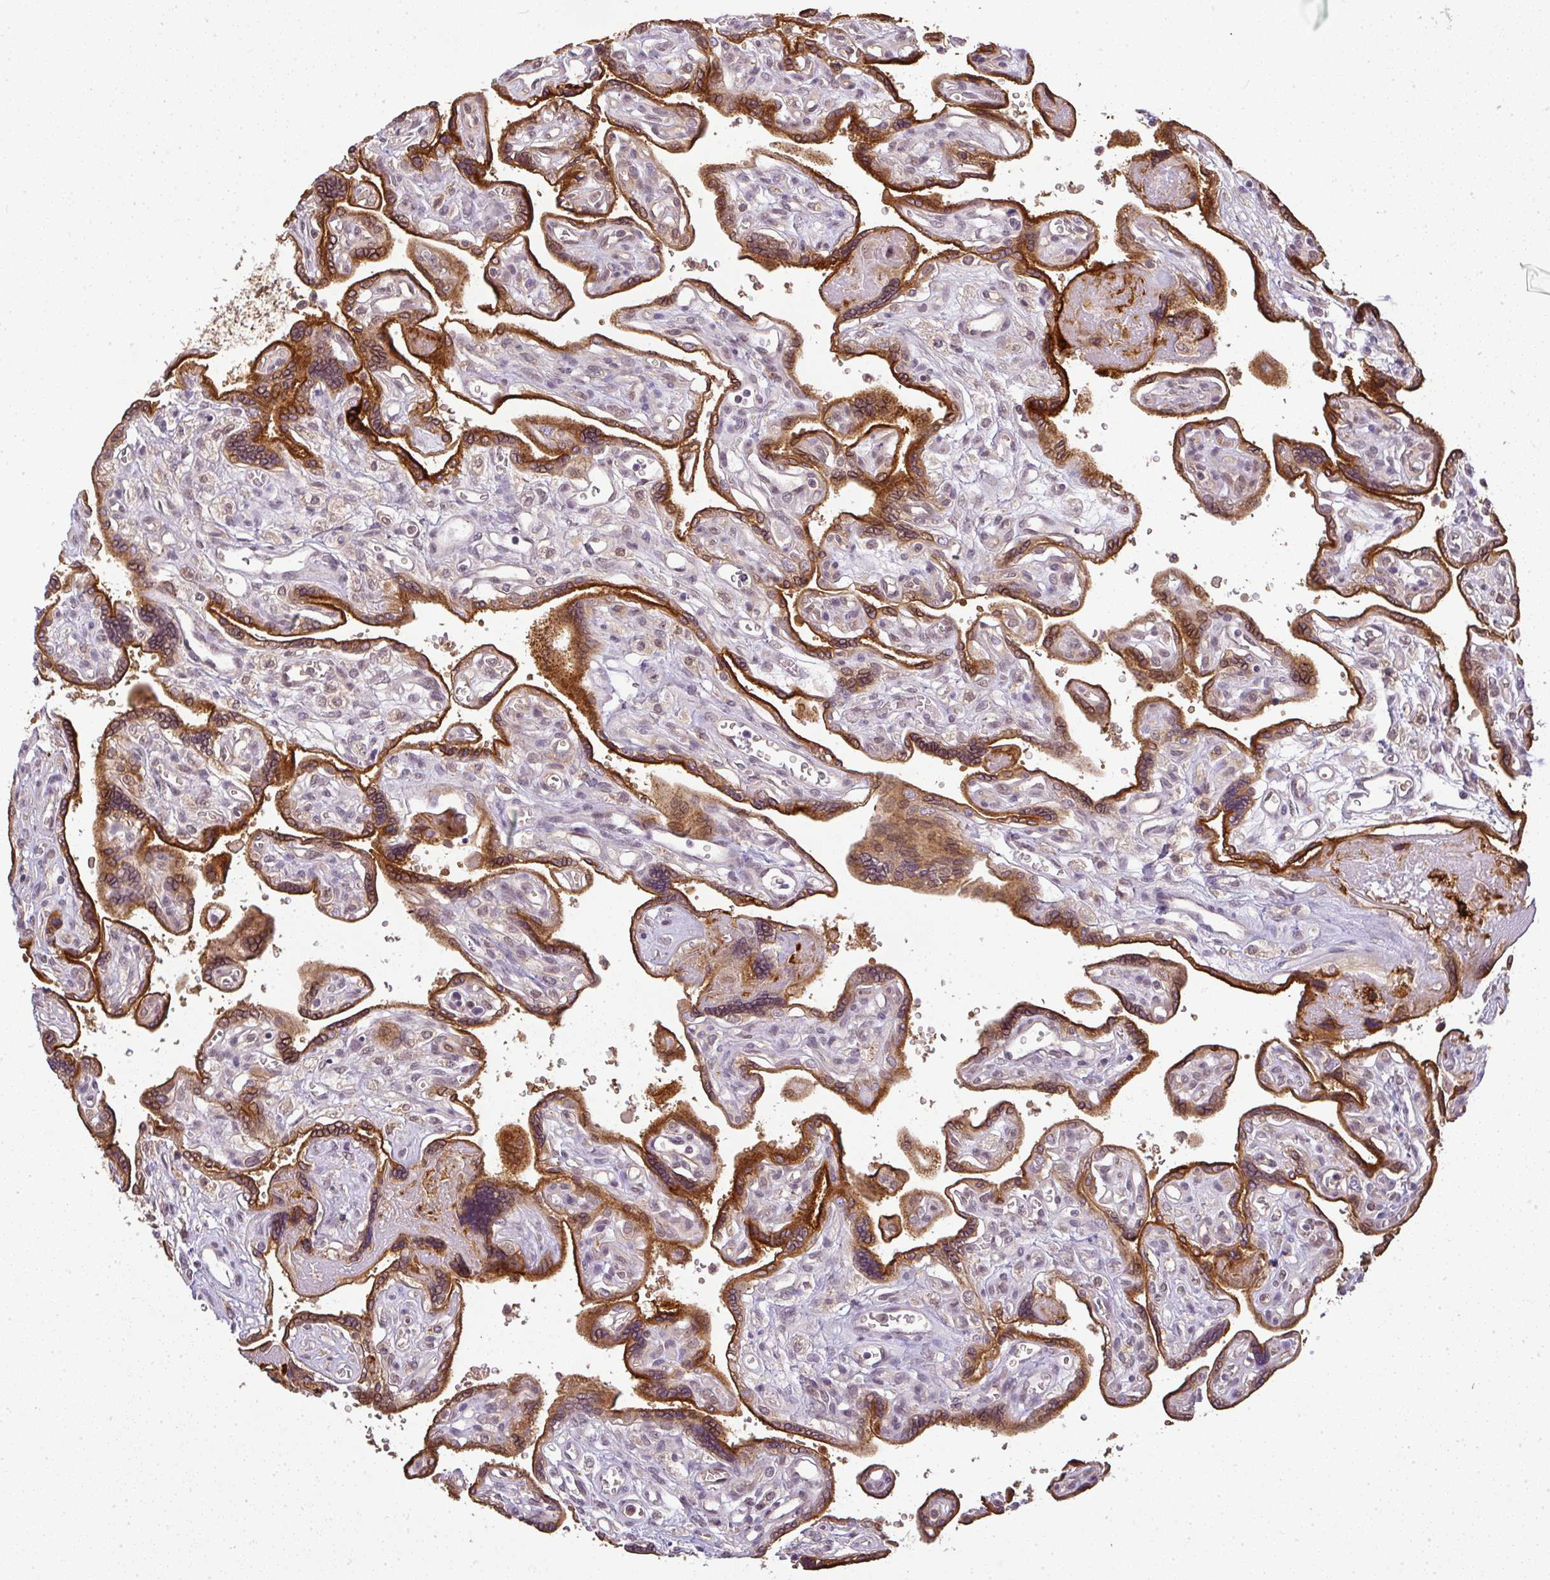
{"staining": {"intensity": "strong", "quantity": ">75%", "location": "cytoplasmic/membranous"}, "tissue": "placenta", "cell_type": "Trophoblastic cells", "image_type": "normal", "snomed": [{"axis": "morphology", "description": "Normal tissue, NOS"}, {"axis": "topography", "description": "Placenta"}], "caption": "Strong cytoplasmic/membranous expression for a protein is present in about >75% of trophoblastic cells of benign placenta using IHC.", "gene": "FAM153A", "patient": {"sex": "female", "age": 39}}